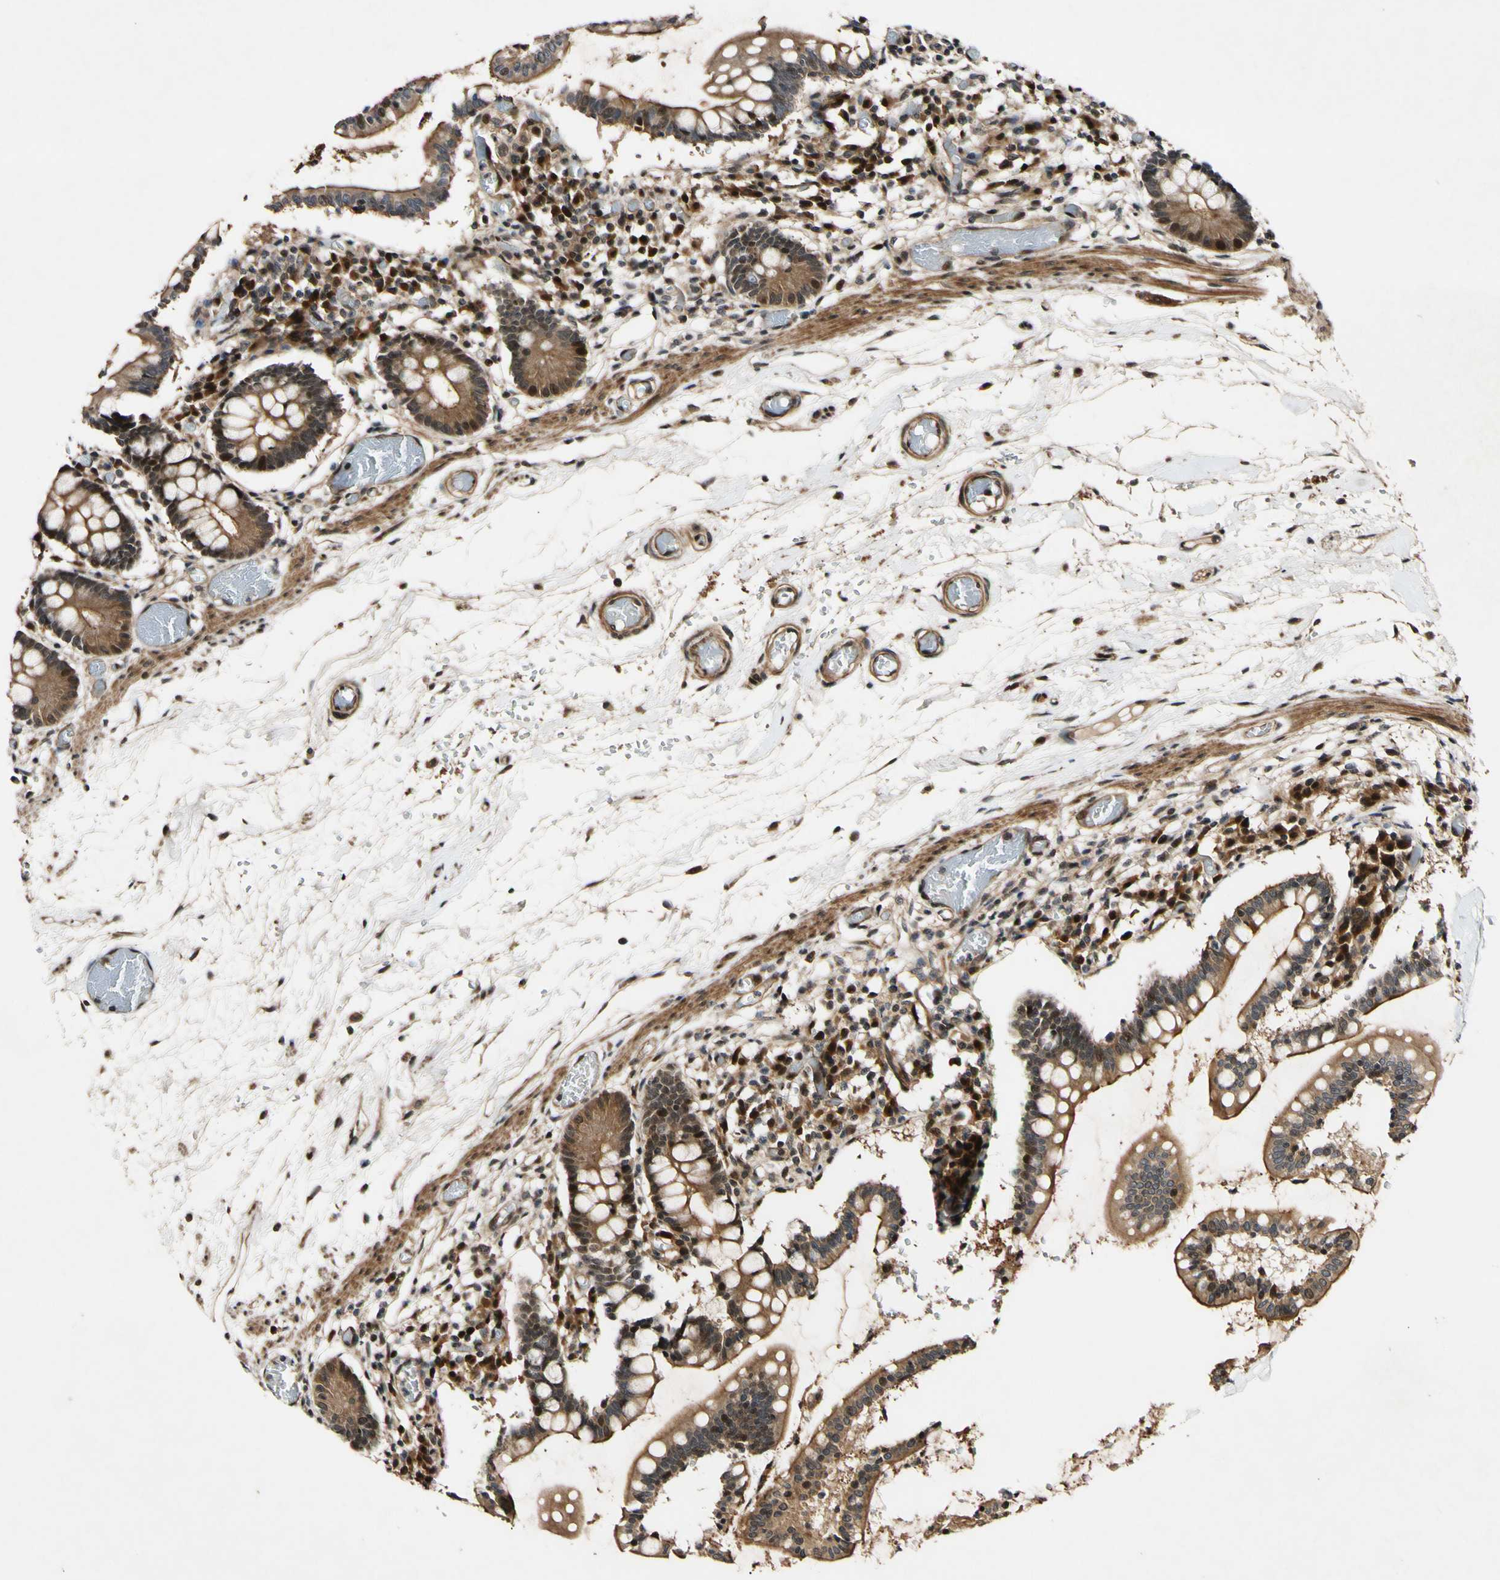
{"staining": {"intensity": "moderate", "quantity": ">75%", "location": "cytoplasmic/membranous"}, "tissue": "small intestine", "cell_type": "Glandular cells", "image_type": "normal", "snomed": [{"axis": "morphology", "description": "Normal tissue, NOS"}, {"axis": "topography", "description": "Small intestine"}], "caption": "Small intestine stained with a brown dye displays moderate cytoplasmic/membranous positive staining in about >75% of glandular cells.", "gene": "CSNK1E", "patient": {"sex": "female", "age": 61}}